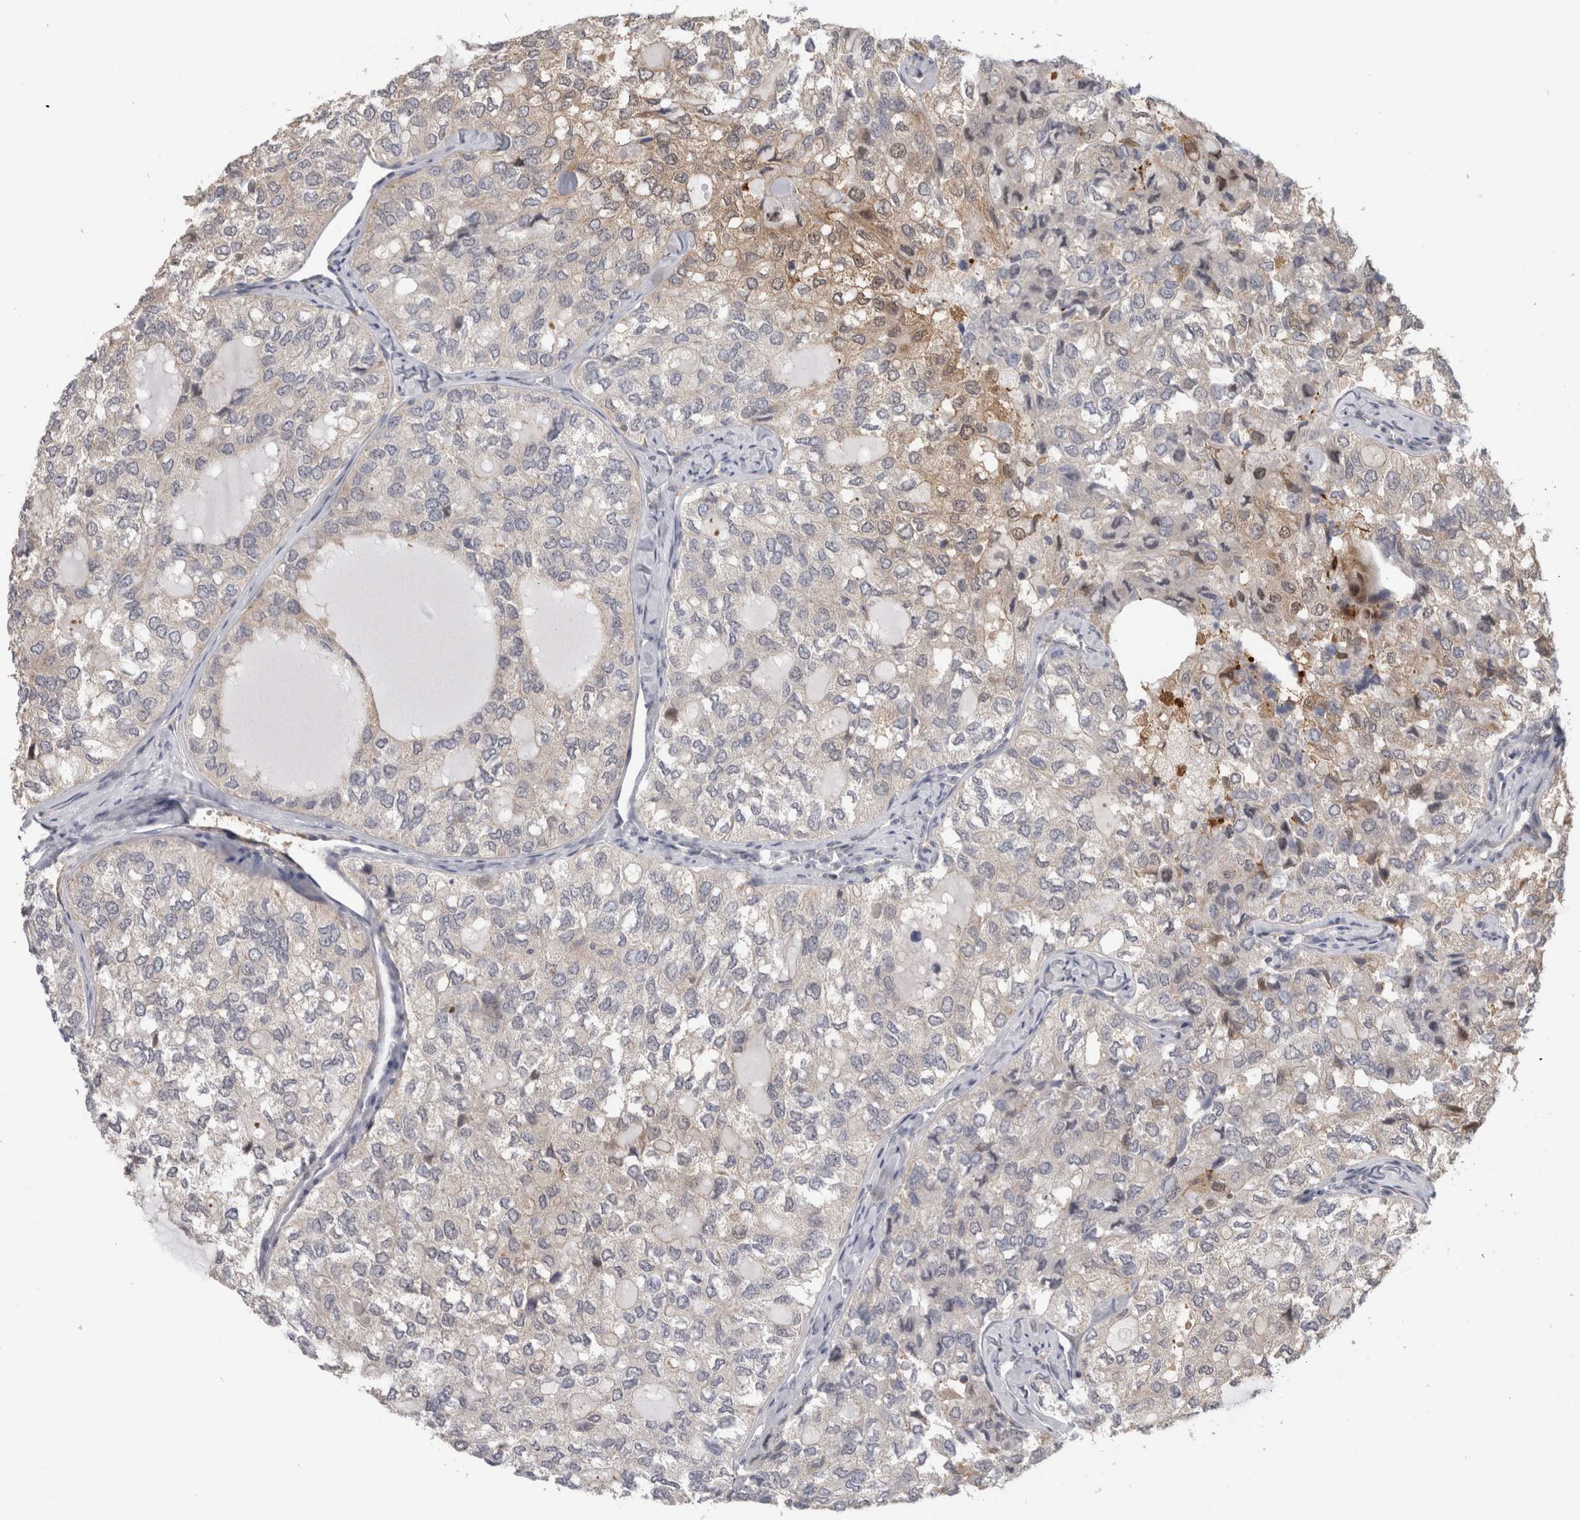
{"staining": {"intensity": "weak", "quantity": "<25%", "location": "cytoplasmic/membranous"}, "tissue": "thyroid cancer", "cell_type": "Tumor cells", "image_type": "cancer", "snomed": [{"axis": "morphology", "description": "Follicular adenoma carcinoma, NOS"}, {"axis": "topography", "description": "Thyroid gland"}], "caption": "Immunohistochemistry image of neoplastic tissue: thyroid cancer (follicular adenoma carcinoma) stained with DAB (3,3'-diaminobenzidine) demonstrates no significant protein staining in tumor cells.", "gene": "USH1G", "patient": {"sex": "male", "age": 75}}